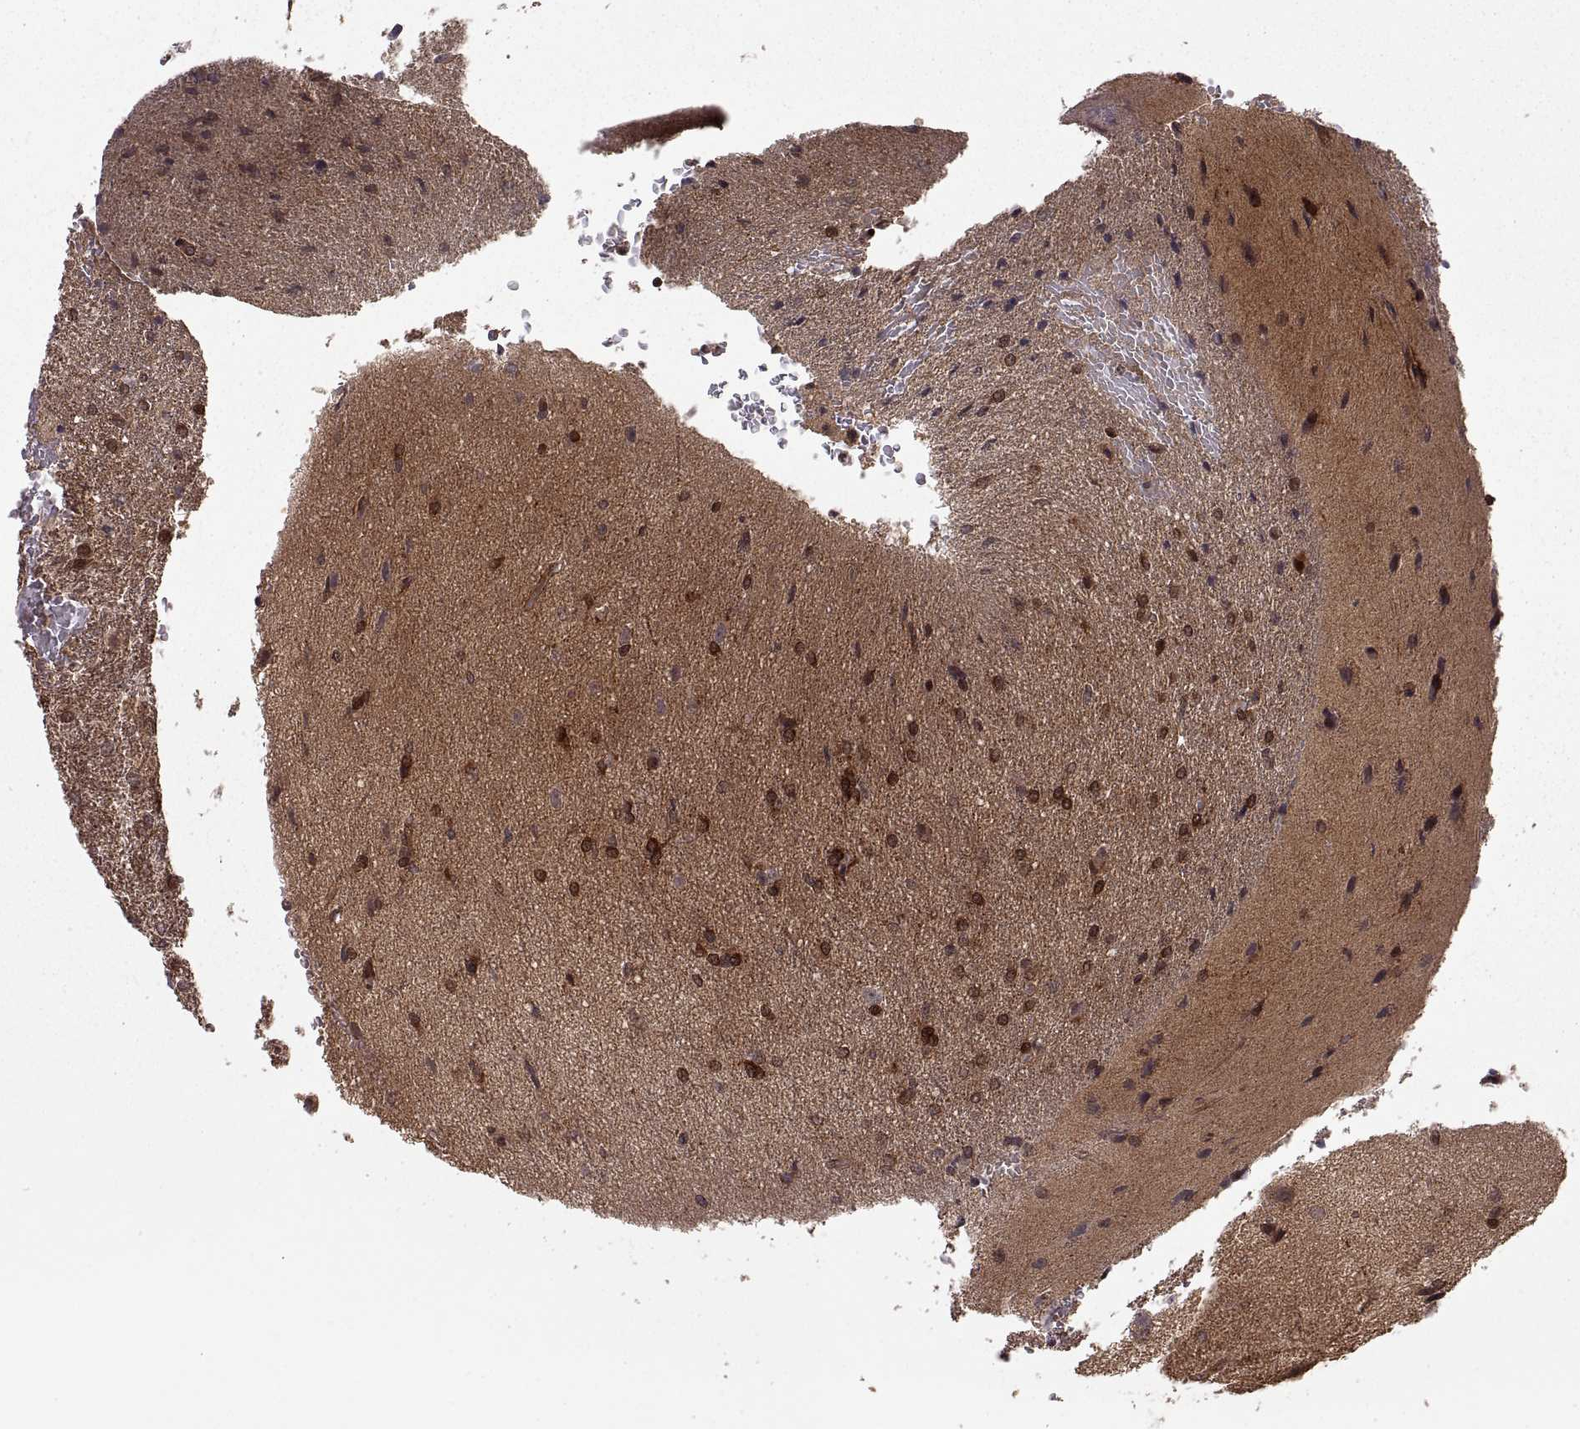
{"staining": {"intensity": "moderate", "quantity": ">75%", "location": "cytoplasmic/membranous"}, "tissue": "glioma", "cell_type": "Tumor cells", "image_type": "cancer", "snomed": [{"axis": "morphology", "description": "Glioma, malignant, High grade"}, {"axis": "topography", "description": "Brain"}], "caption": "Immunohistochemistry (IHC) micrograph of glioma stained for a protein (brown), which shows medium levels of moderate cytoplasmic/membranous expression in about >75% of tumor cells.", "gene": "DEDD", "patient": {"sex": "male", "age": 68}}